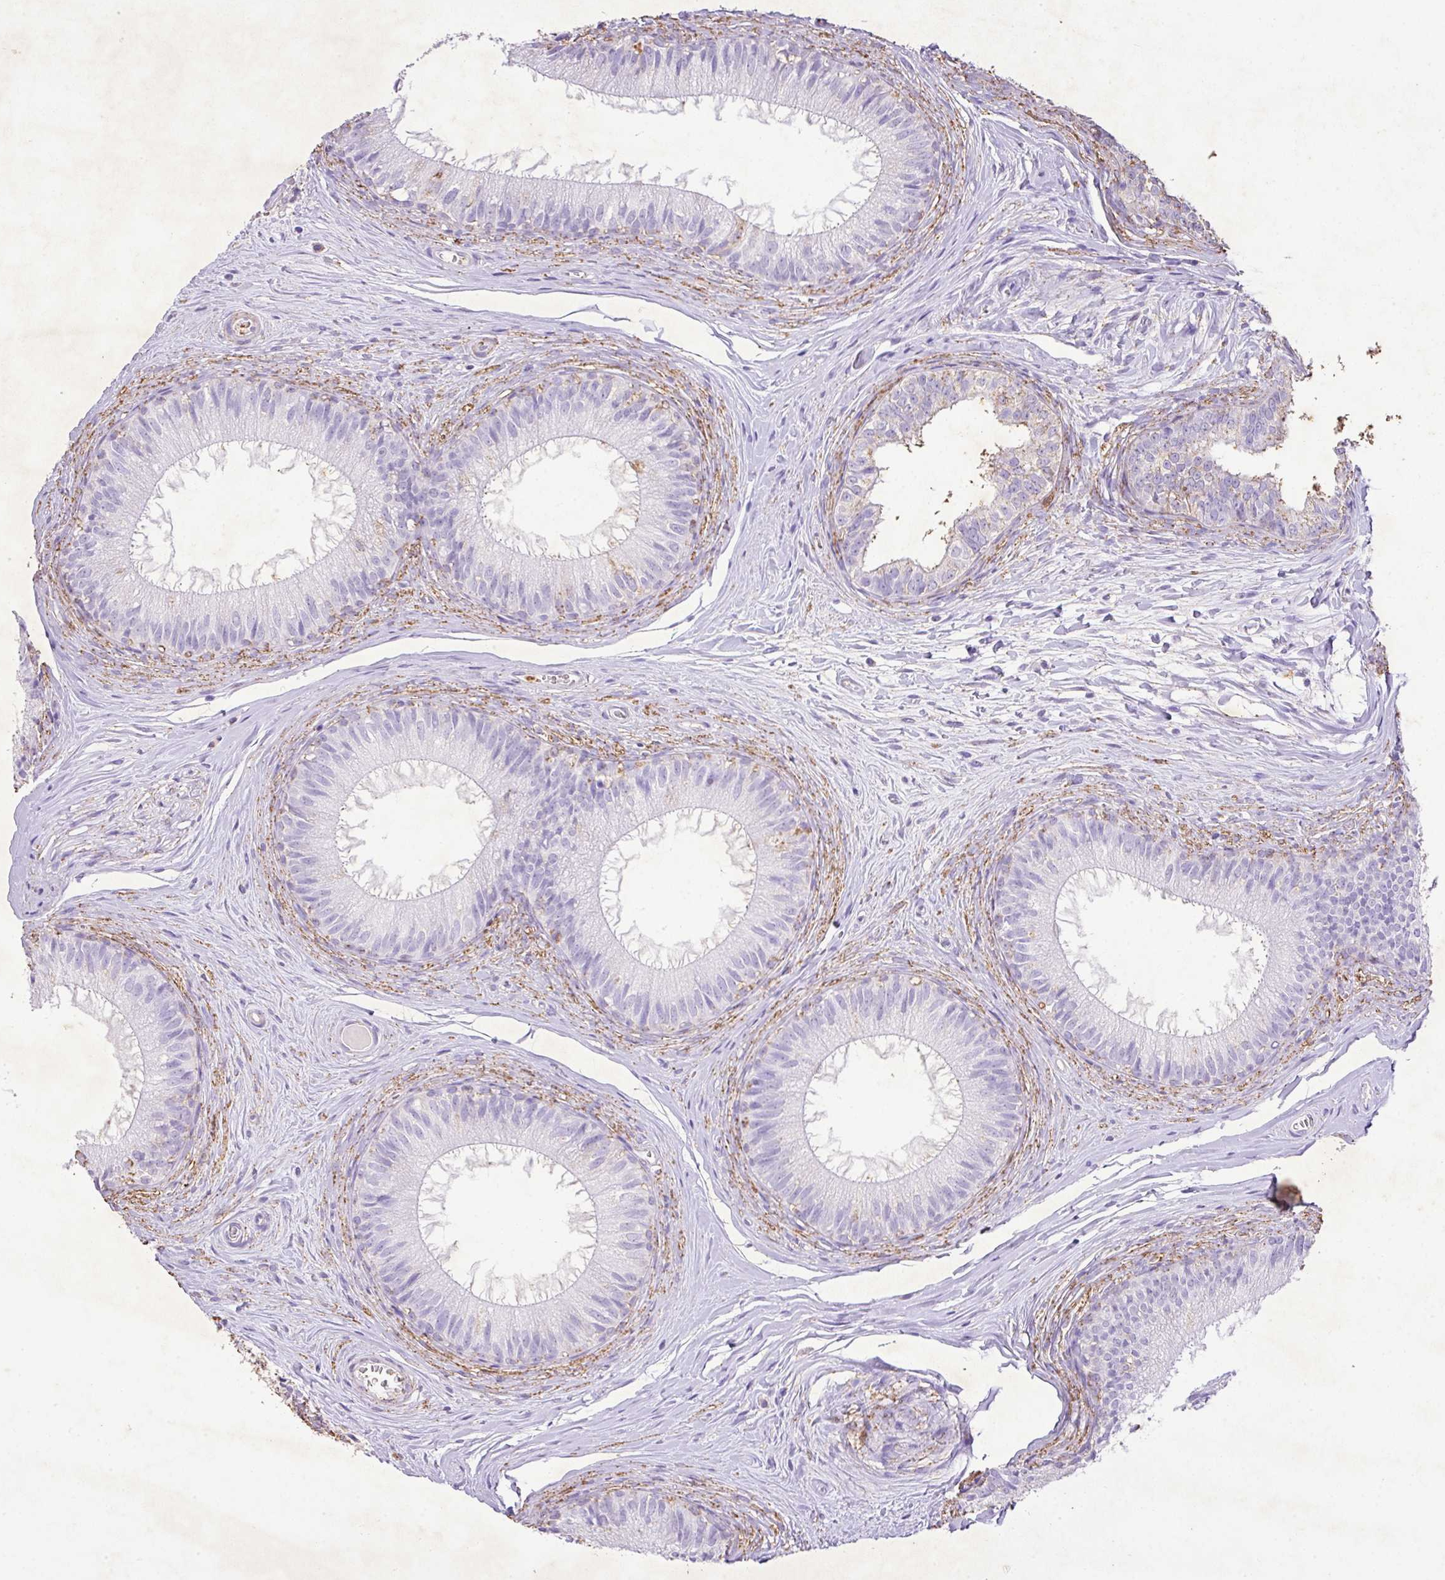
{"staining": {"intensity": "negative", "quantity": "none", "location": "none"}, "tissue": "epididymis", "cell_type": "Glandular cells", "image_type": "normal", "snomed": [{"axis": "morphology", "description": "Normal tissue, NOS"}, {"axis": "topography", "description": "Epididymis"}], "caption": "The histopathology image demonstrates no significant staining in glandular cells of epididymis. (Brightfield microscopy of DAB IHC at high magnification).", "gene": "KCNJ11", "patient": {"sex": "male", "age": 25}}